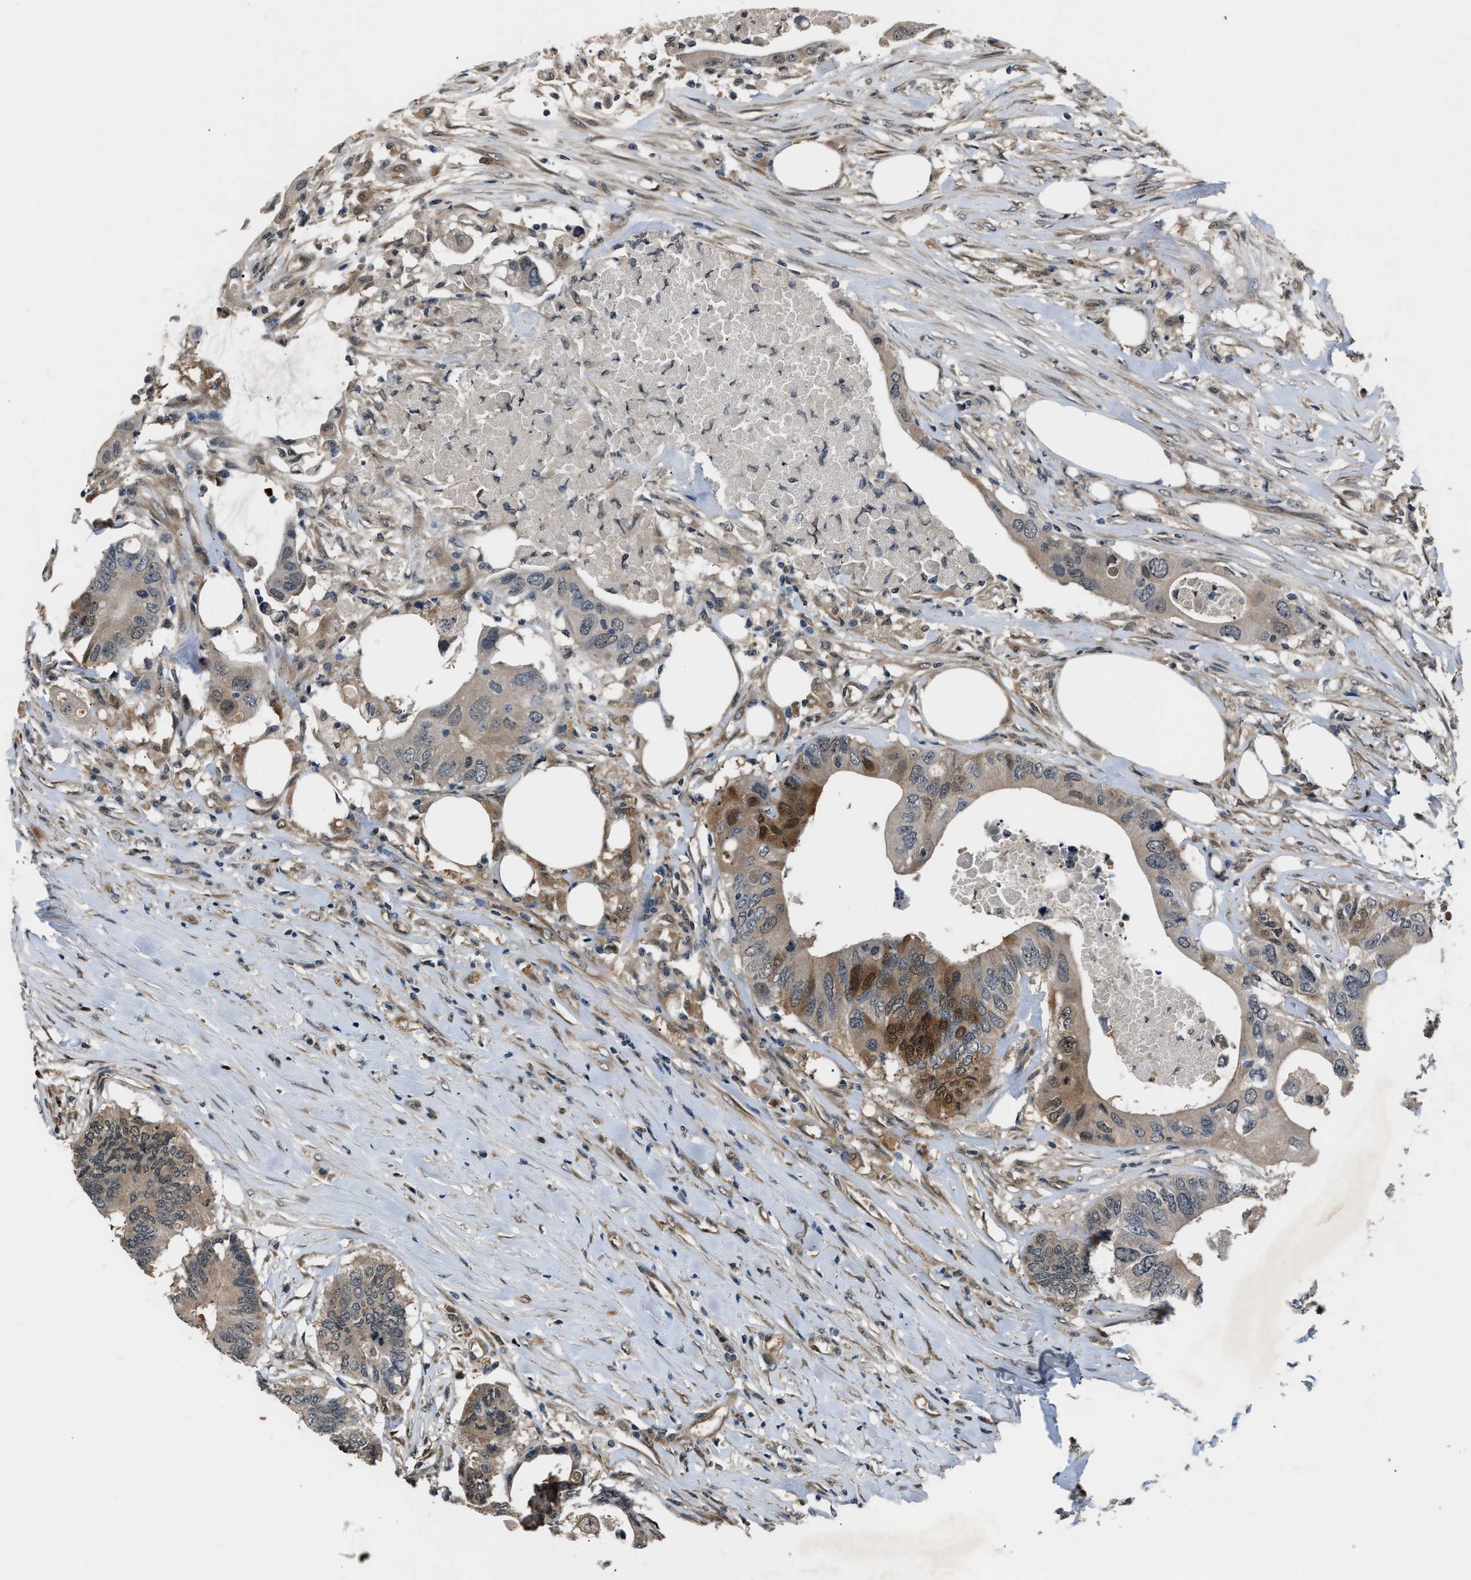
{"staining": {"intensity": "moderate", "quantity": "<25%", "location": "cytoplasmic/membranous,nuclear"}, "tissue": "colorectal cancer", "cell_type": "Tumor cells", "image_type": "cancer", "snomed": [{"axis": "morphology", "description": "Adenocarcinoma, NOS"}, {"axis": "topography", "description": "Colon"}], "caption": "The histopathology image exhibits immunohistochemical staining of colorectal cancer. There is moderate cytoplasmic/membranous and nuclear positivity is seen in approximately <25% of tumor cells.", "gene": "TP53I3", "patient": {"sex": "male", "age": 71}}